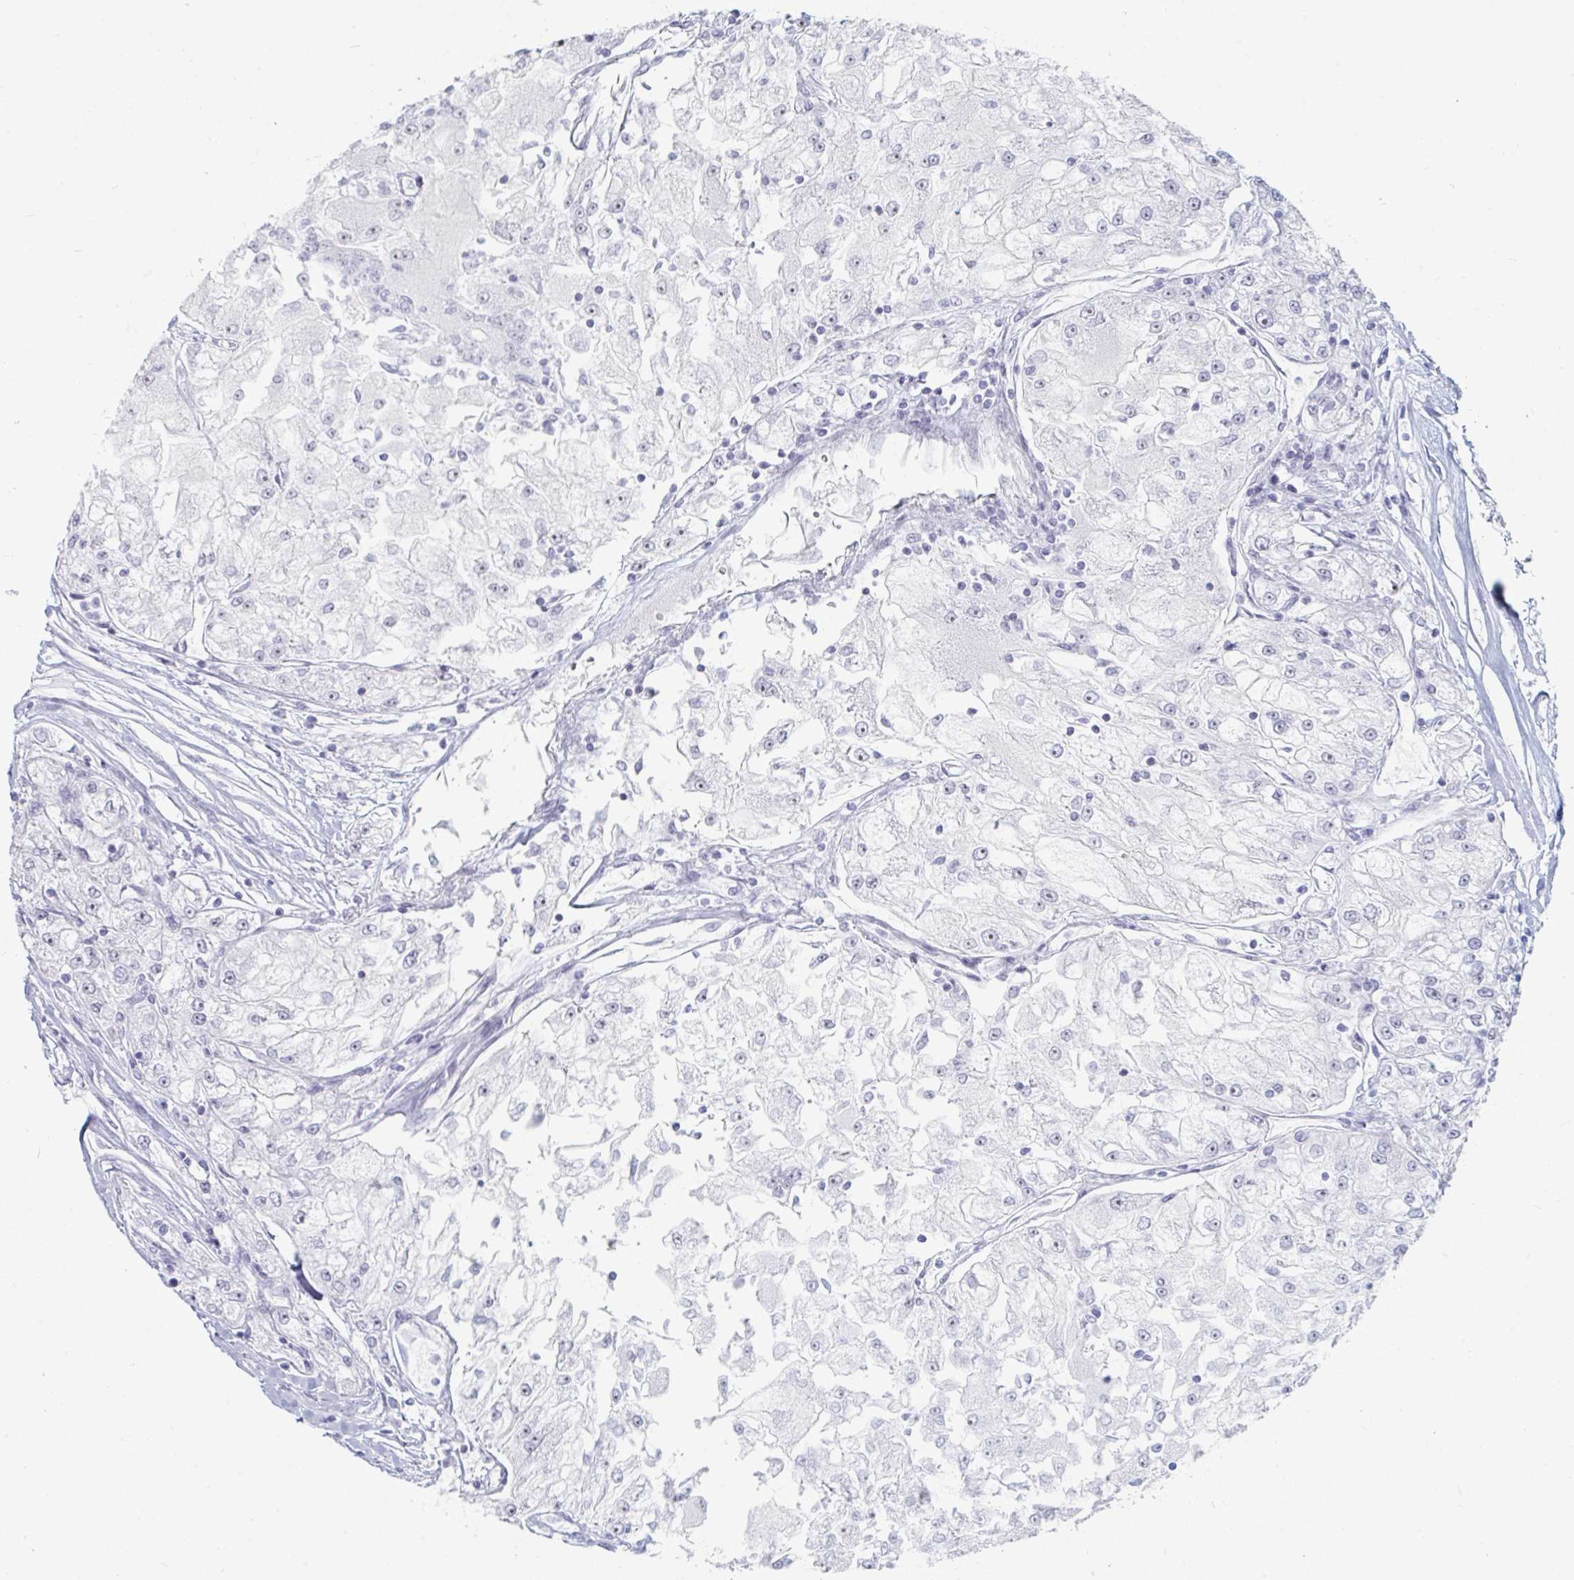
{"staining": {"intensity": "moderate", "quantity": "<25%", "location": "nuclear"}, "tissue": "renal cancer", "cell_type": "Tumor cells", "image_type": "cancer", "snomed": [{"axis": "morphology", "description": "Adenocarcinoma, NOS"}, {"axis": "topography", "description": "Kidney"}], "caption": "A brown stain shows moderate nuclear positivity of a protein in renal cancer tumor cells.", "gene": "NR1H2", "patient": {"sex": "female", "age": 72}}